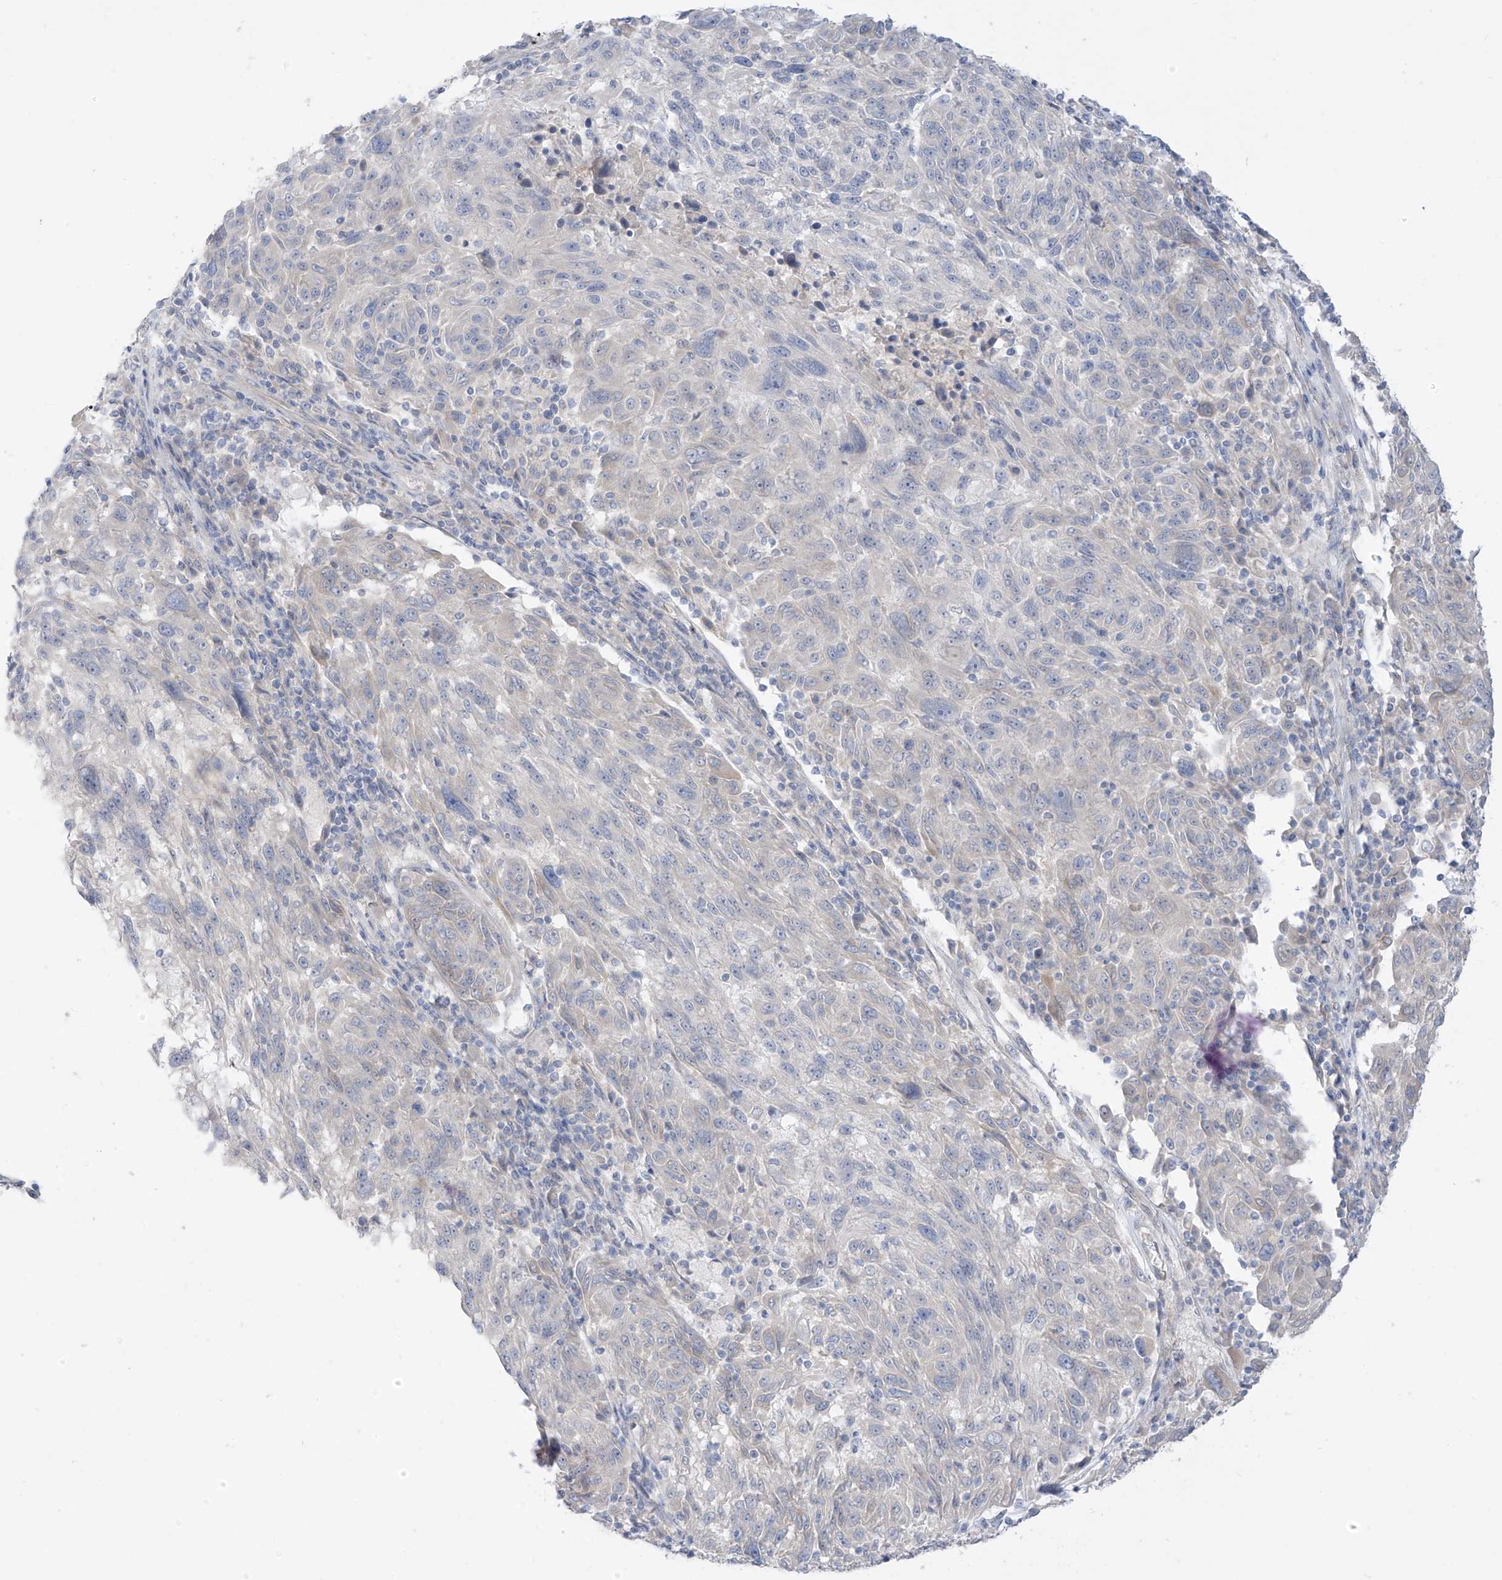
{"staining": {"intensity": "negative", "quantity": "none", "location": "none"}, "tissue": "melanoma", "cell_type": "Tumor cells", "image_type": "cancer", "snomed": [{"axis": "morphology", "description": "Malignant melanoma, NOS"}, {"axis": "topography", "description": "Skin"}], "caption": "High power microscopy histopathology image of an immunohistochemistry (IHC) micrograph of melanoma, revealing no significant expression in tumor cells. The staining was performed using DAB (3,3'-diaminobenzidine) to visualize the protein expression in brown, while the nuclei were stained in blue with hematoxylin (Magnification: 20x).", "gene": "EIPR1", "patient": {"sex": "male", "age": 53}}